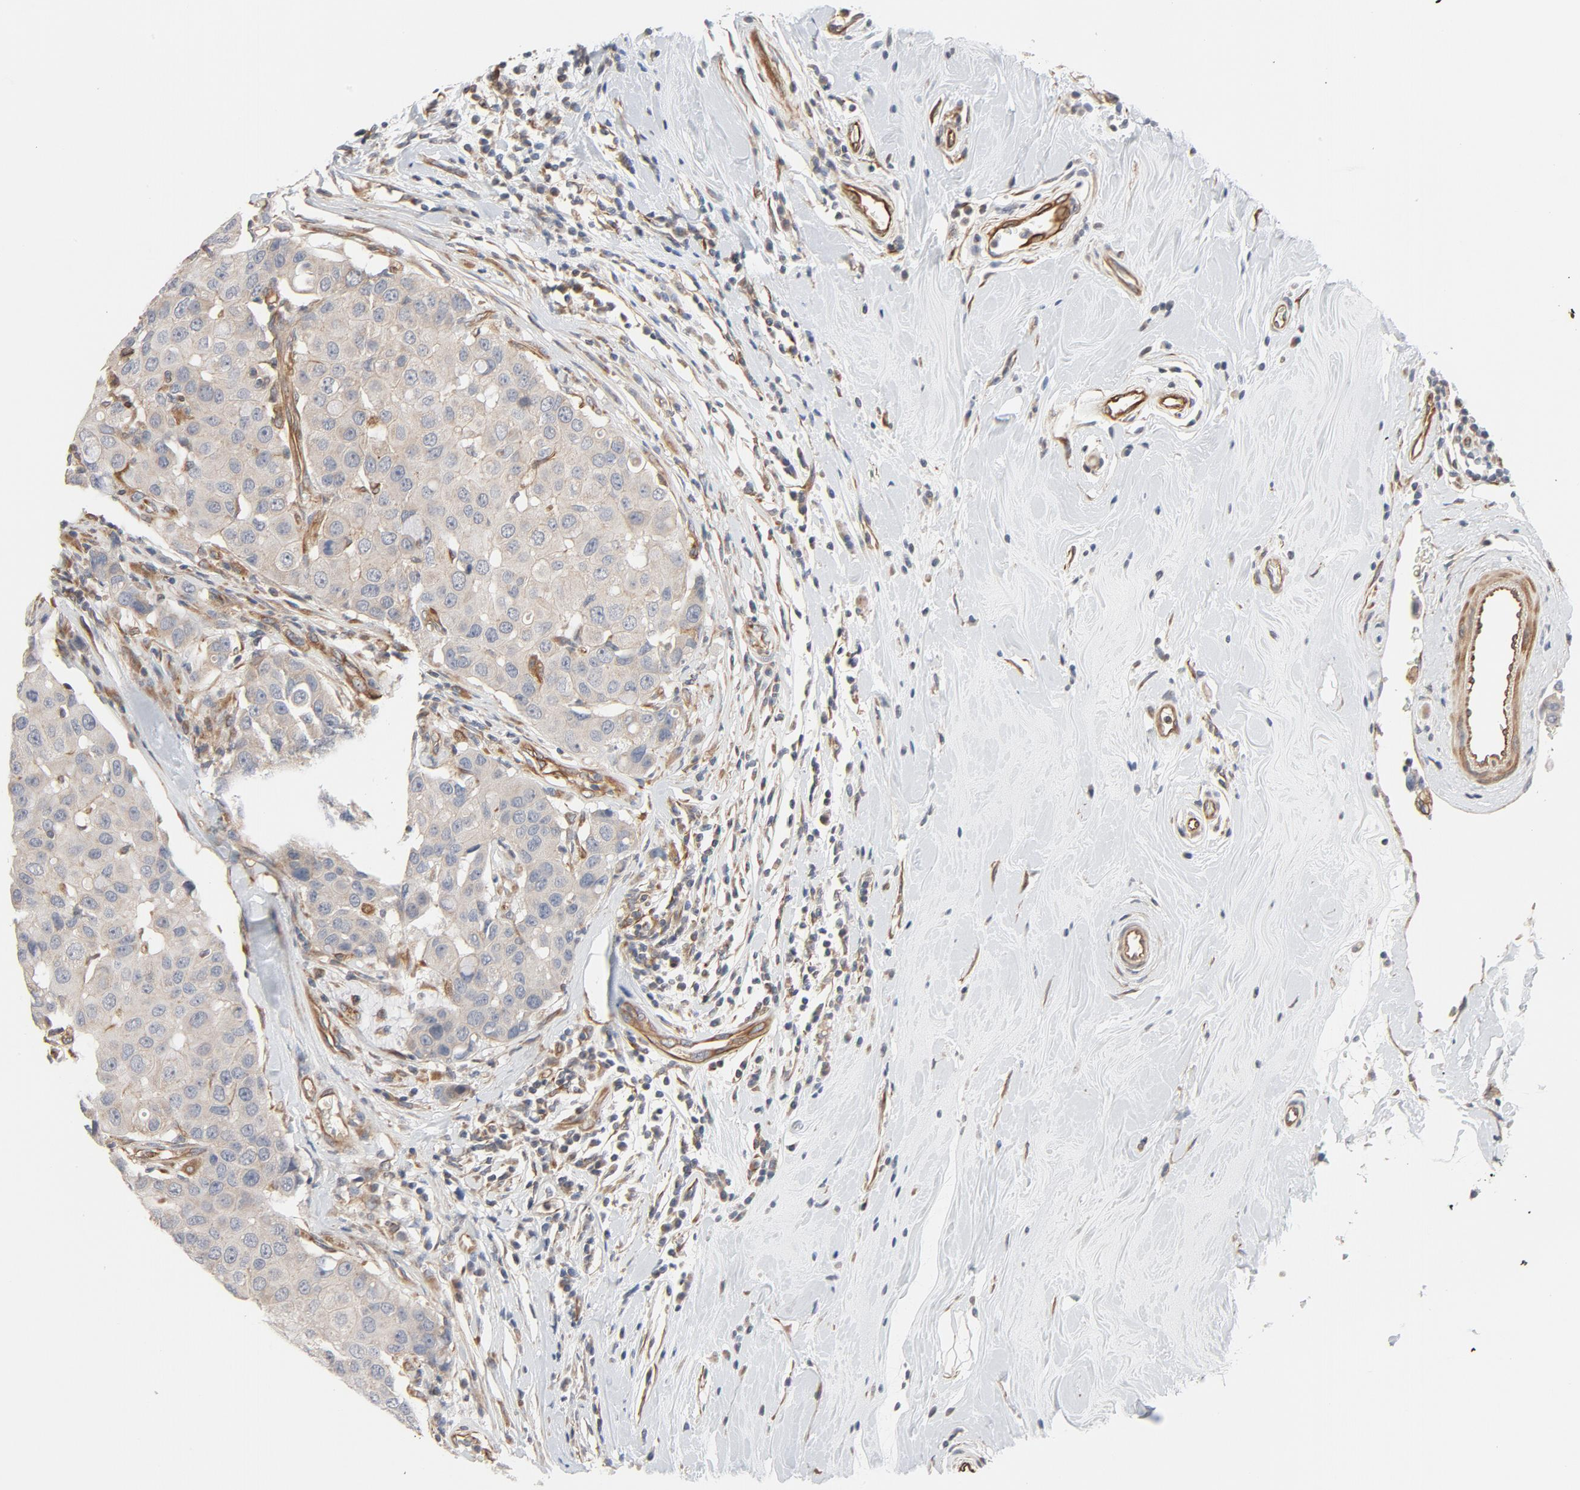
{"staining": {"intensity": "moderate", "quantity": ">75%", "location": "cytoplasmic/membranous"}, "tissue": "breast cancer", "cell_type": "Tumor cells", "image_type": "cancer", "snomed": [{"axis": "morphology", "description": "Duct carcinoma"}, {"axis": "topography", "description": "Breast"}], "caption": "Immunohistochemical staining of human breast invasive ductal carcinoma exhibits moderate cytoplasmic/membranous protein expression in about >75% of tumor cells. (brown staining indicates protein expression, while blue staining denotes nuclei).", "gene": "TRIOBP", "patient": {"sex": "female", "age": 27}}